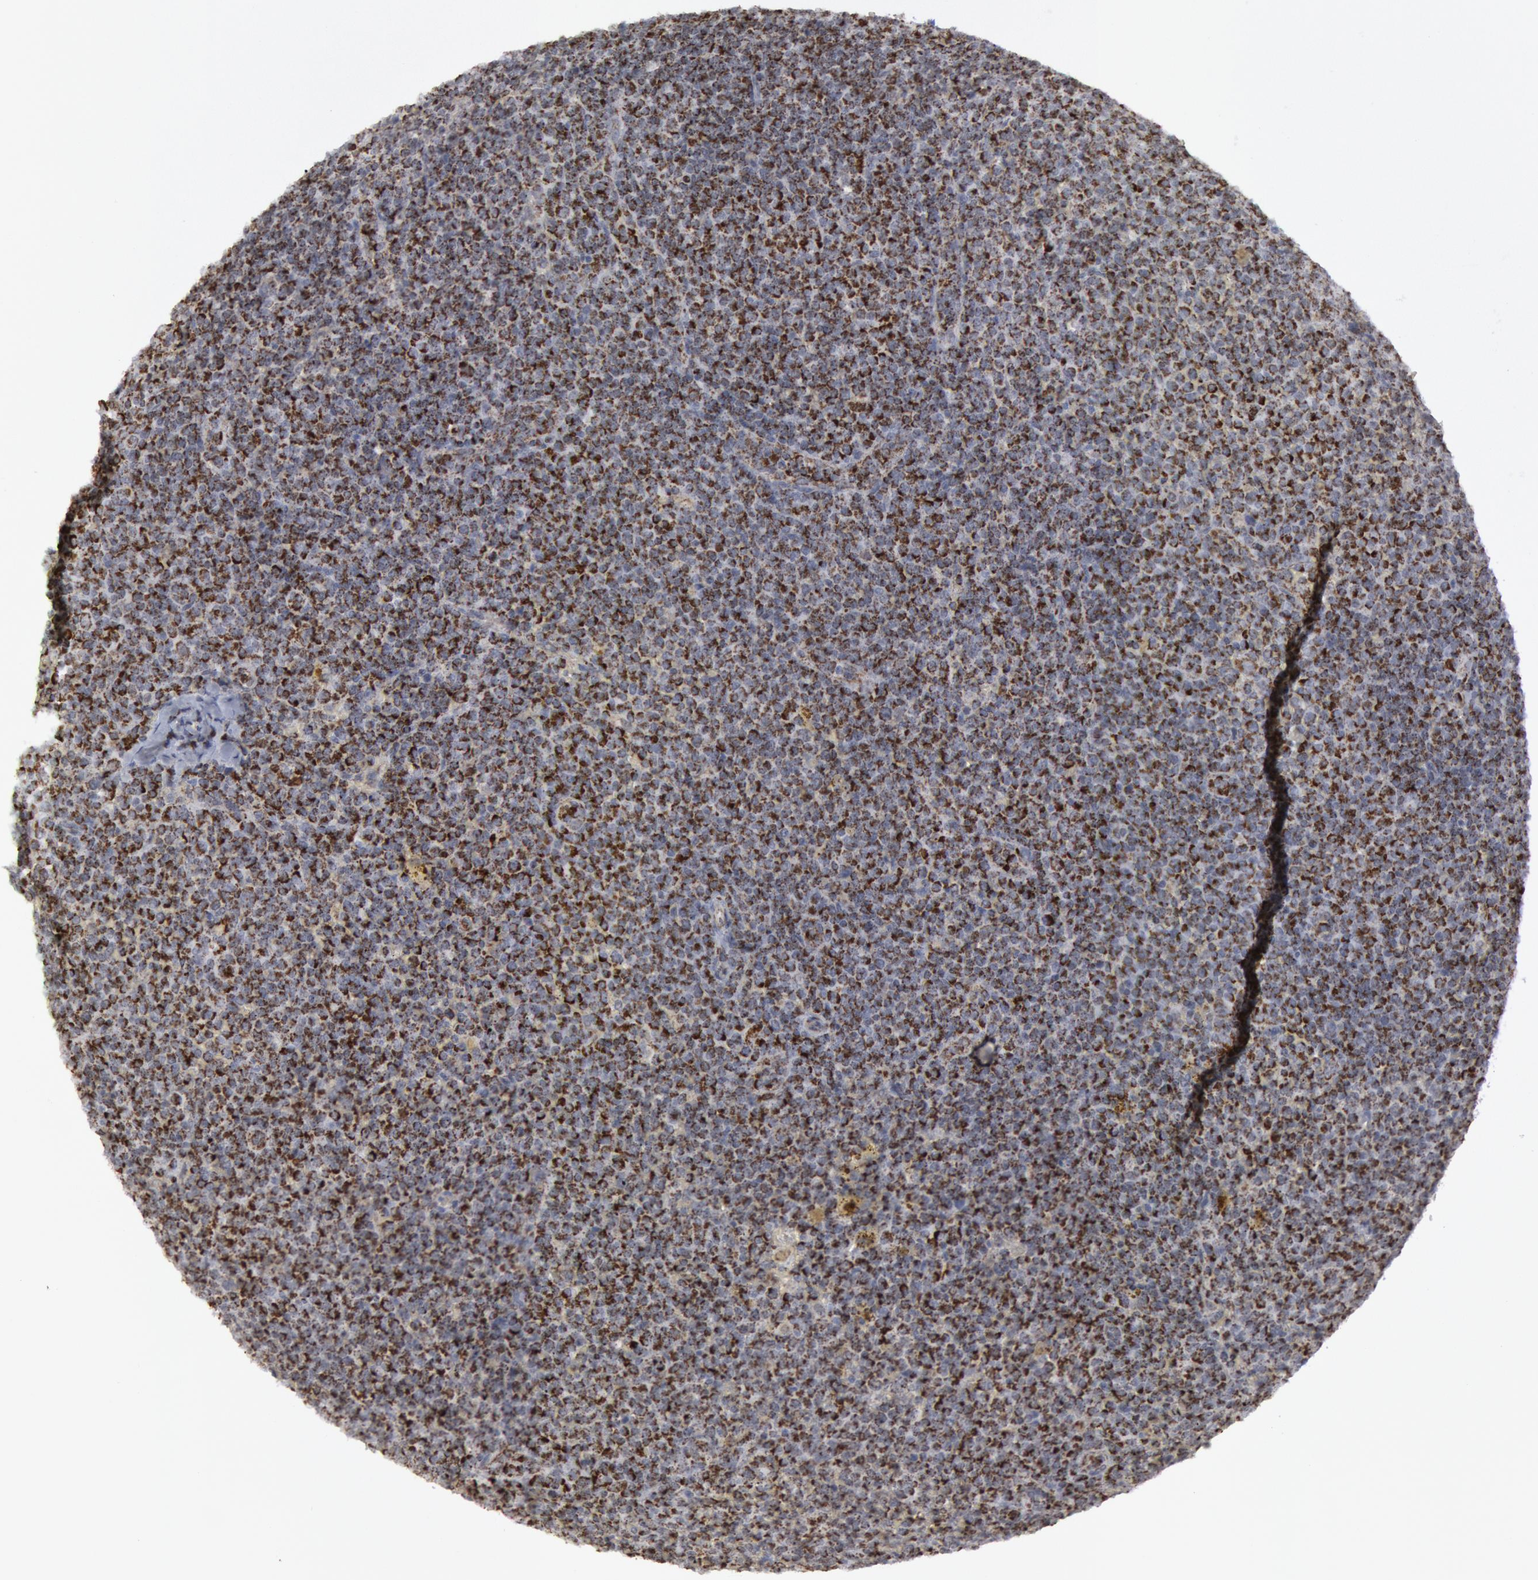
{"staining": {"intensity": "moderate", "quantity": ">75%", "location": "cytoplasmic/membranous"}, "tissue": "lymphoma", "cell_type": "Tumor cells", "image_type": "cancer", "snomed": [{"axis": "morphology", "description": "Malignant lymphoma, non-Hodgkin's type, Low grade"}, {"axis": "topography", "description": "Lymph node"}], "caption": "An image showing moderate cytoplasmic/membranous staining in approximately >75% of tumor cells in low-grade malignant lymphoma, non-Hodgkin's type, as visualized by brown immunohistochemical staining.", "gene": "CASP9", "patient": {"sex": "male", "age": 50}}